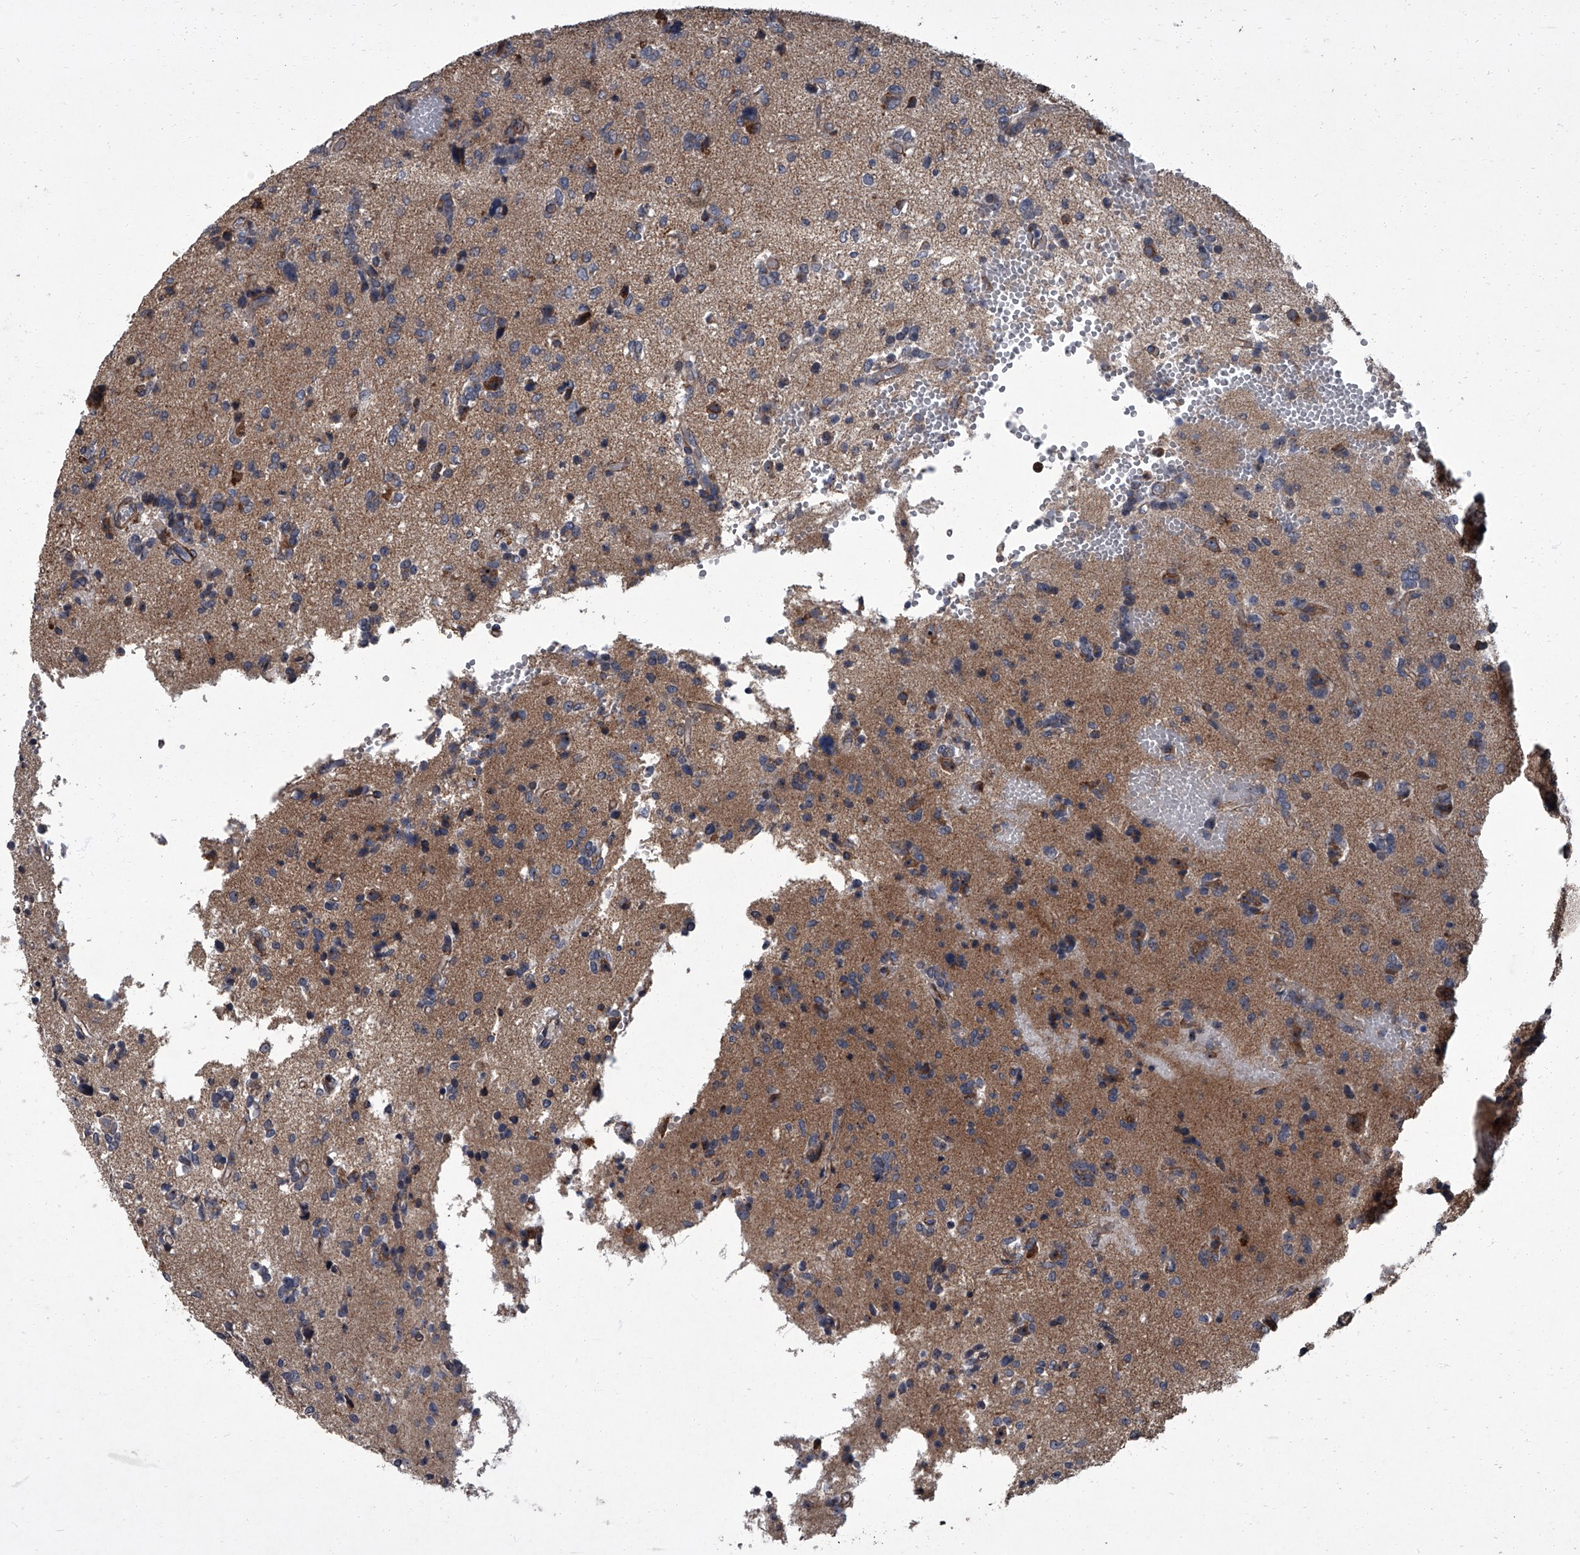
{"staining": {"intensity": "weak", "quantity": "<25%", "location": "cytoplasmic/membranous"}, "tissue": "glioma", "cell_type": "Tumor cells", "image_type": "cancer", "snomed": [{"axis": "morphology", "description": "Glioma, malignant, High grade"}, {"axis": "topography", "description": "Brain"}], "caption": "High power microscopy histopathology image of an IHC image of malignant glioma (high-grade), revealing no significant expression in tumor cells. The staining was performed using DAB to visualize the protein expression in brown, while the nuclei were stained in blue with hematoxylin (Magnification: 20x).", "gene": "SIRT4", "patient": {"sex": "female", "age": 59}}